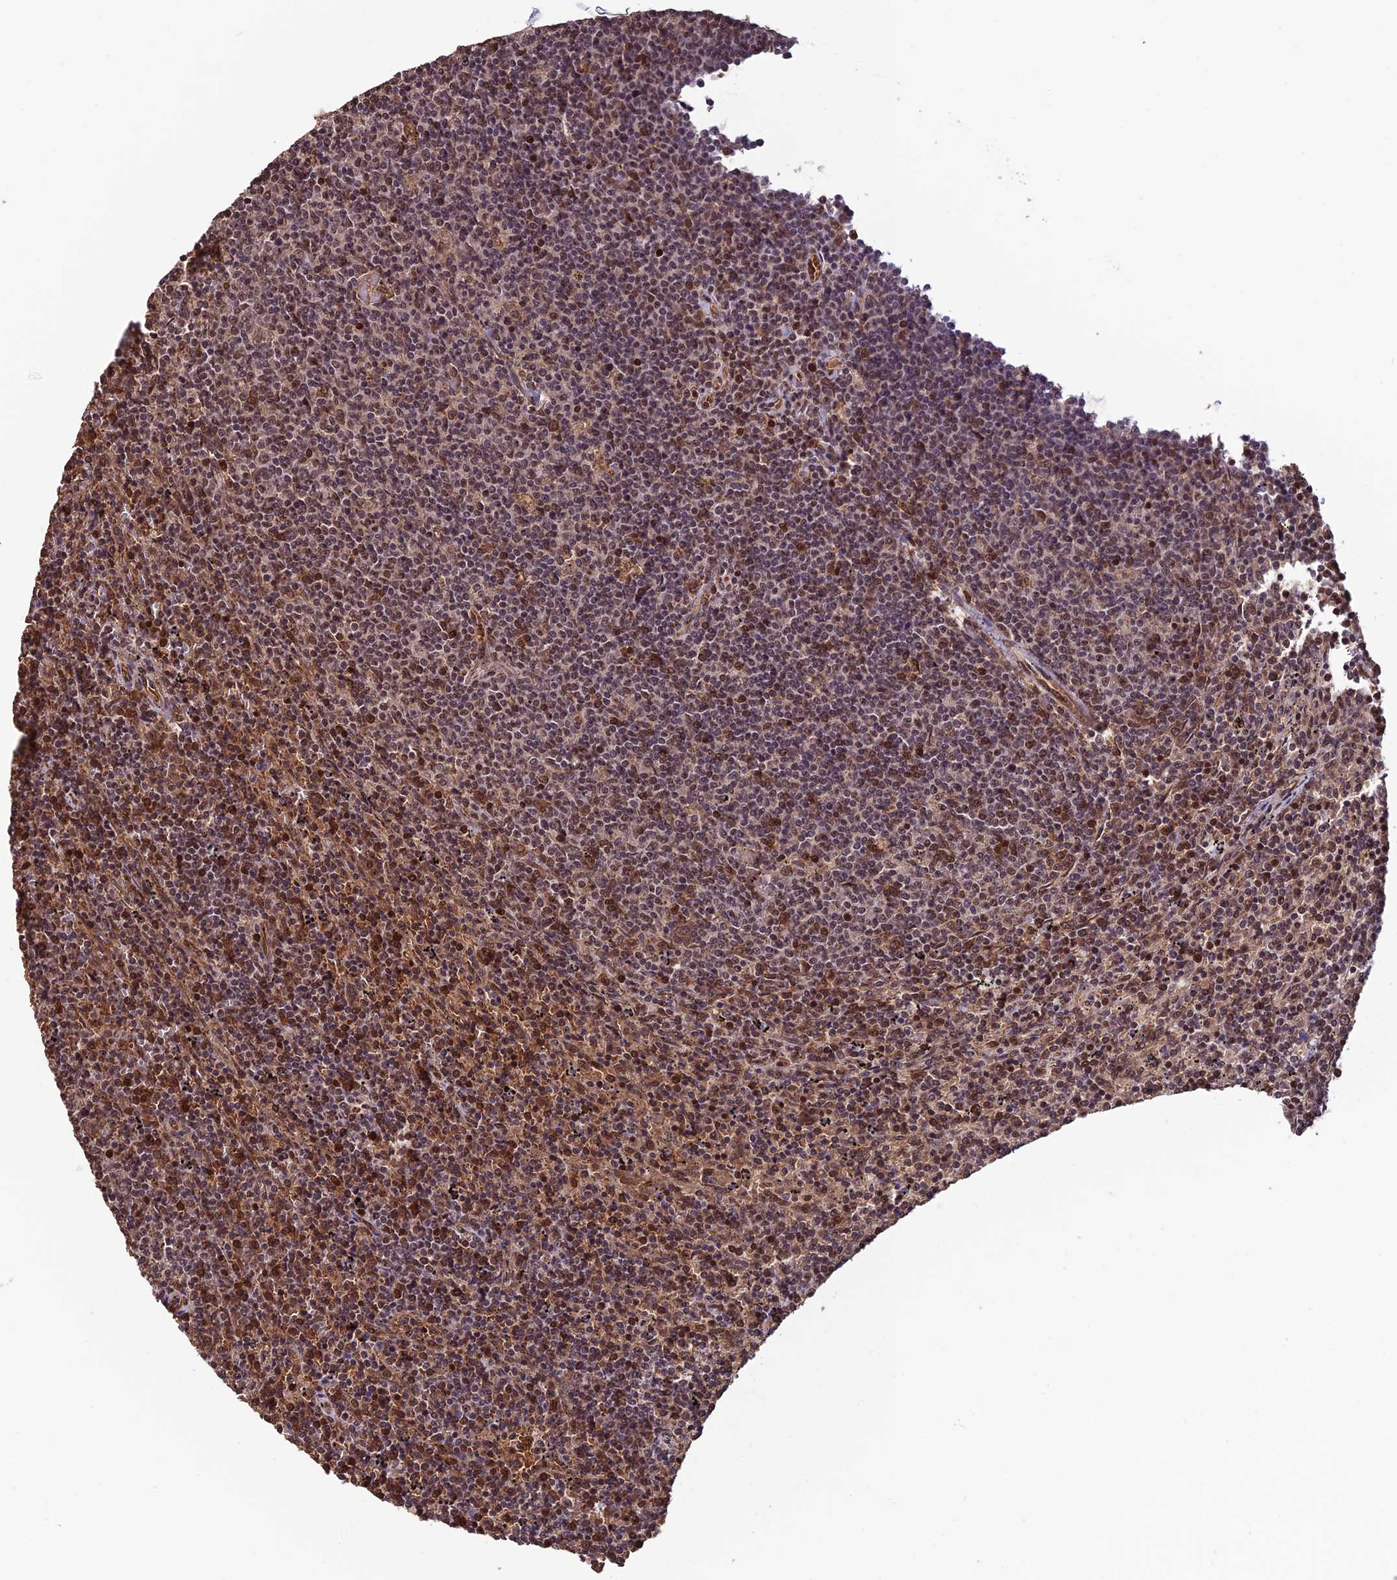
{"staining": {"intensity": "moderate", "quantity": "<25%", "location": "cytoplasmic/membranous,nuclear"}, "tissue": "lymphoma", "cell_type": "Tumor cells", "image_type": "cancer", "snomed": [{"axis": "morphology", "description": "Malignant lymphoma, non-Hodgkin's type, Low grade"}, {"axis": "topography", "description": "Spleen"}], "caption": "Lymphoma tissue exhibits moderate cytoplasmic/membranous and nuclear positivity in about <25% of tumor cells, visualized by immunohistochemistry. (DAB IHC with brightfield microscopy, high magnification).", "gene": "CABIN1", "patient": {"sex": "female", "age": 50}}